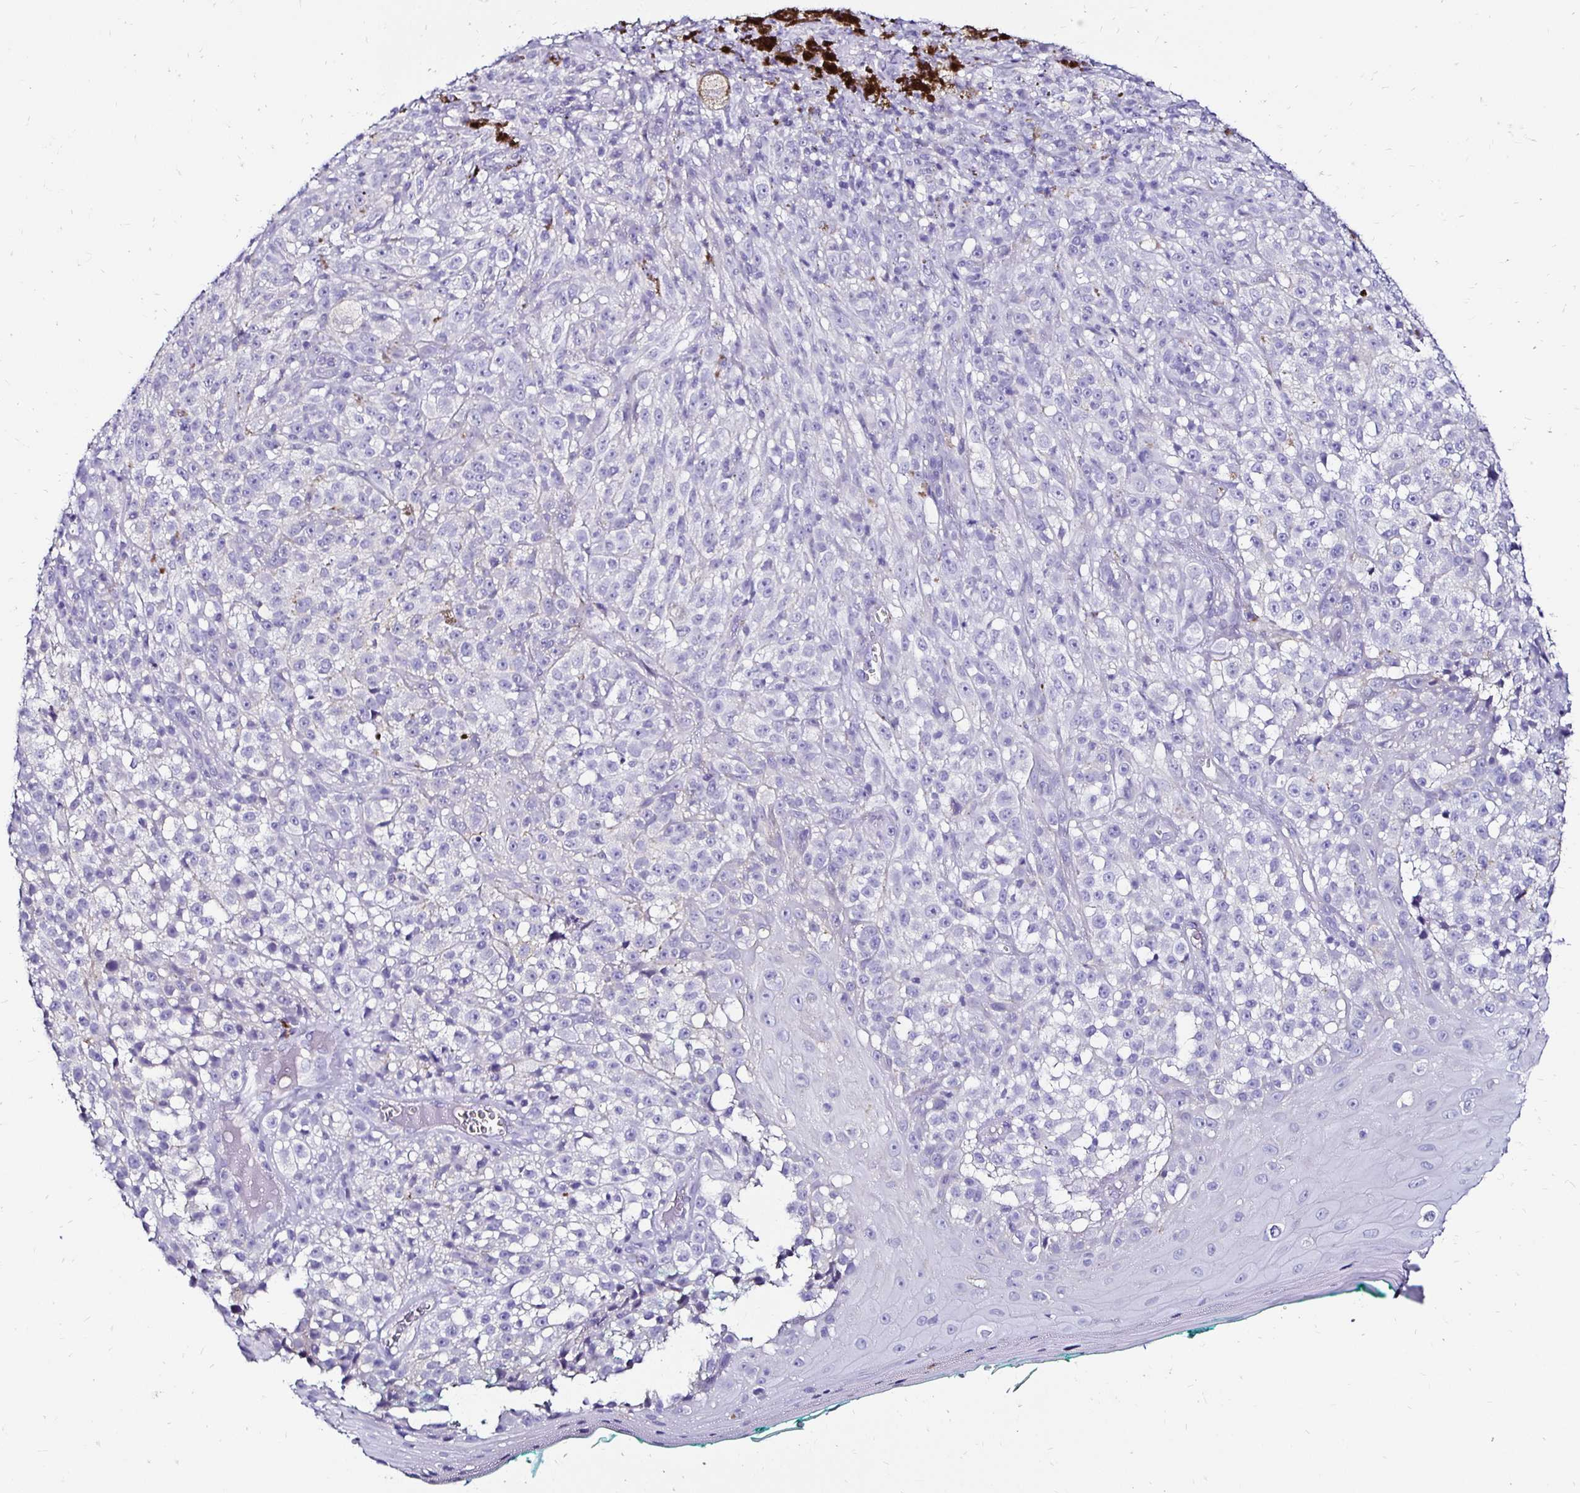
{"staining": {"intensity": "negative", "quantity": "none", "location": "none"}, "tissue": "melanoma", "cell_type": "Tumor cells", "image_type": "cancer", "snomed": [{"axis": "morphology", "description": "Malignant melanoma, NOS"}, {"axis": "topography", "description": "Skin"}], "caption": "Tumor cells are negative for protein expression in human malignant melanoma.", "gene": "KCNT1", "patient": {"sex": "male", "age": 79}}